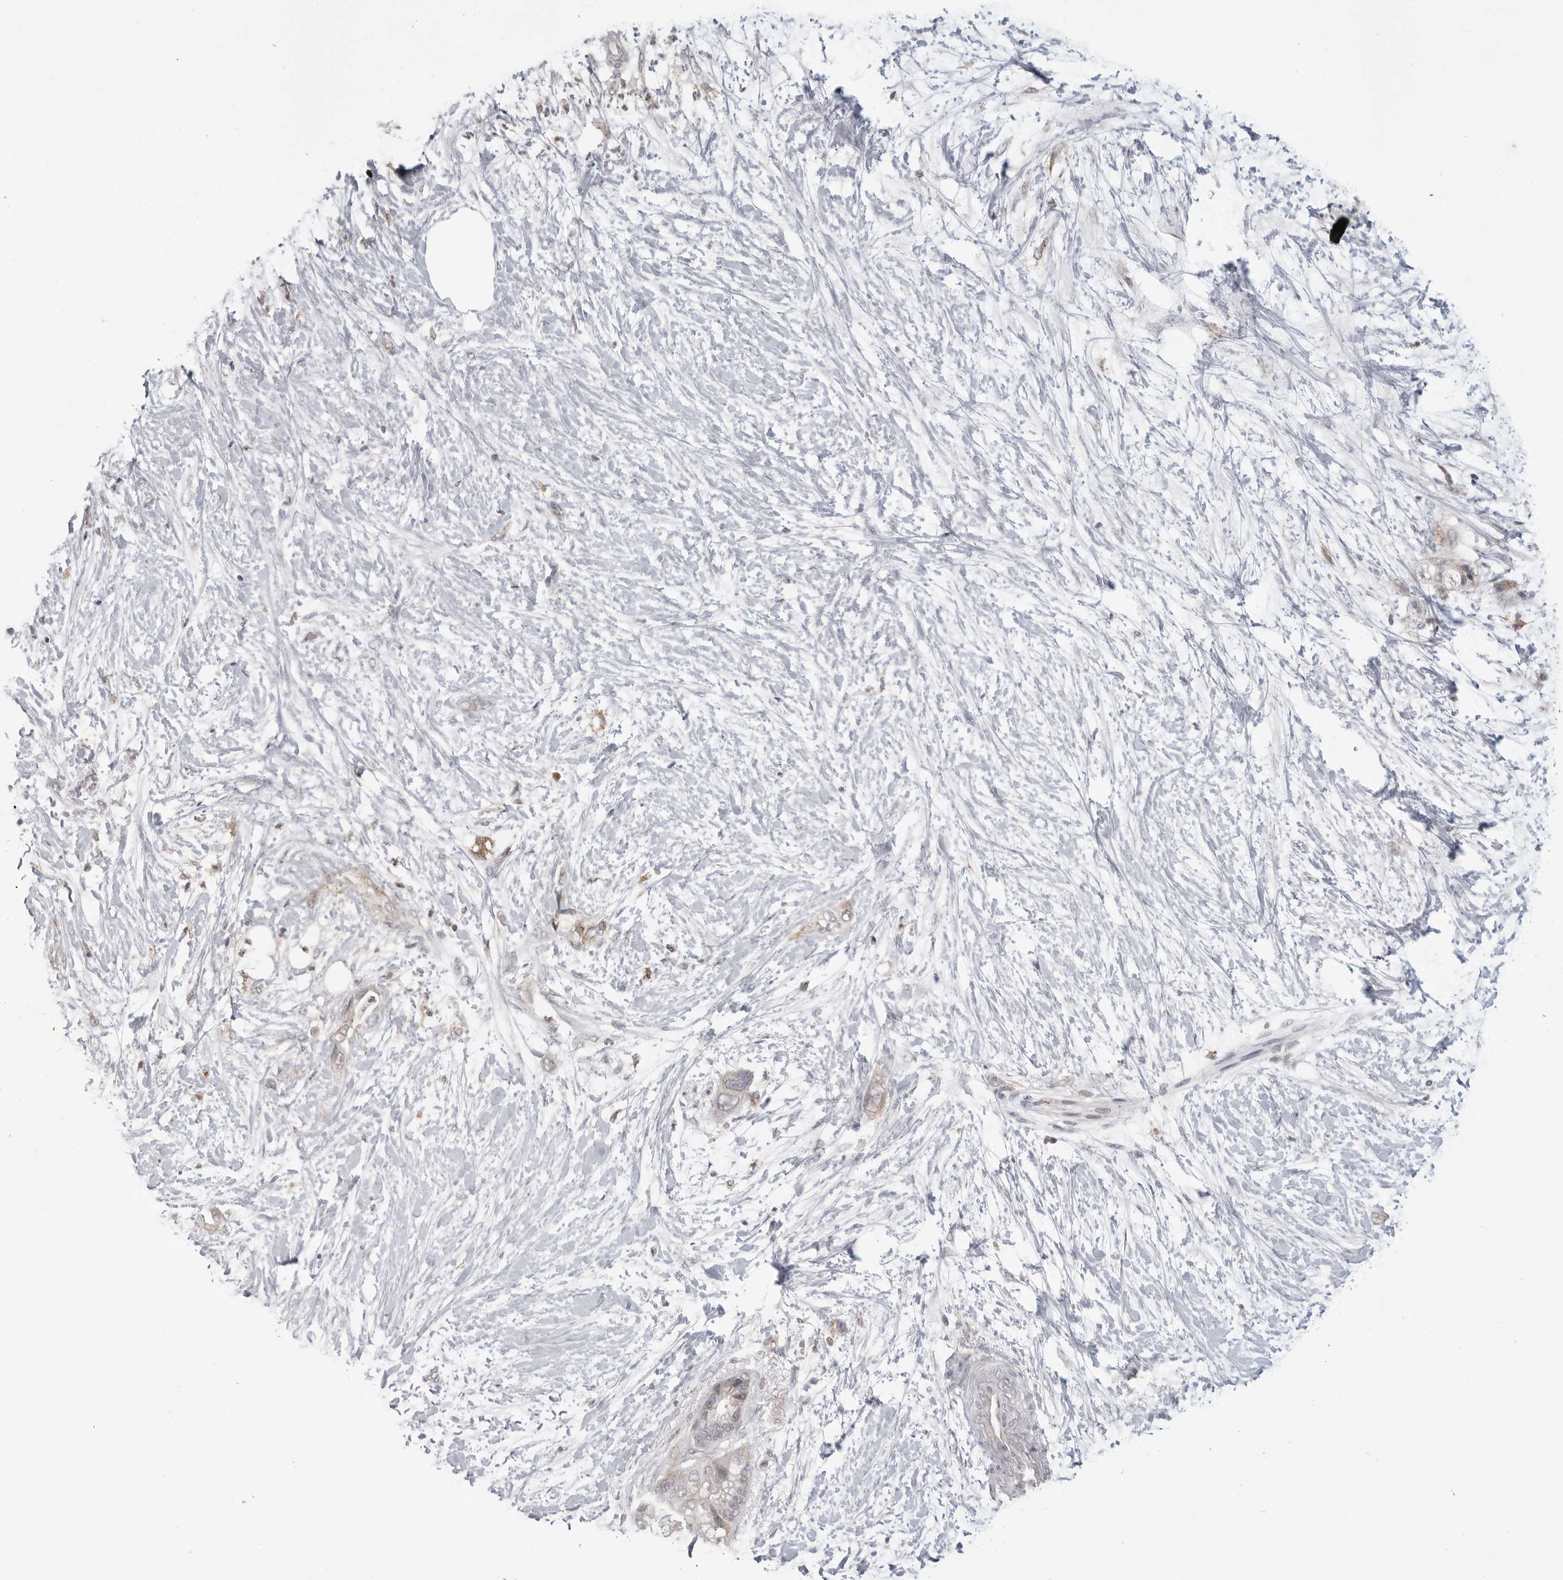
{"staining": {"intensity": "weak", "quantity": "25%-75%", "location": "cytoplasmic/membranous"}, "tissue": "pancreatic cancer", "cell_type": "Tumor cells", "image_type": "cancer", "snomed": [{"axis": "morphology", "description": "Adenocarcinoma, NOS"}, {"axis": "topography", "description": "Pancreas"}], "caption": "Weak cytoplasmic/membranous expression is appreciated in about 25%-75% of tumor cells in adenocarcinoma (pancreatic).", "gene": "IFNGR1", "patient": {"sex": "male", "age": 53}}